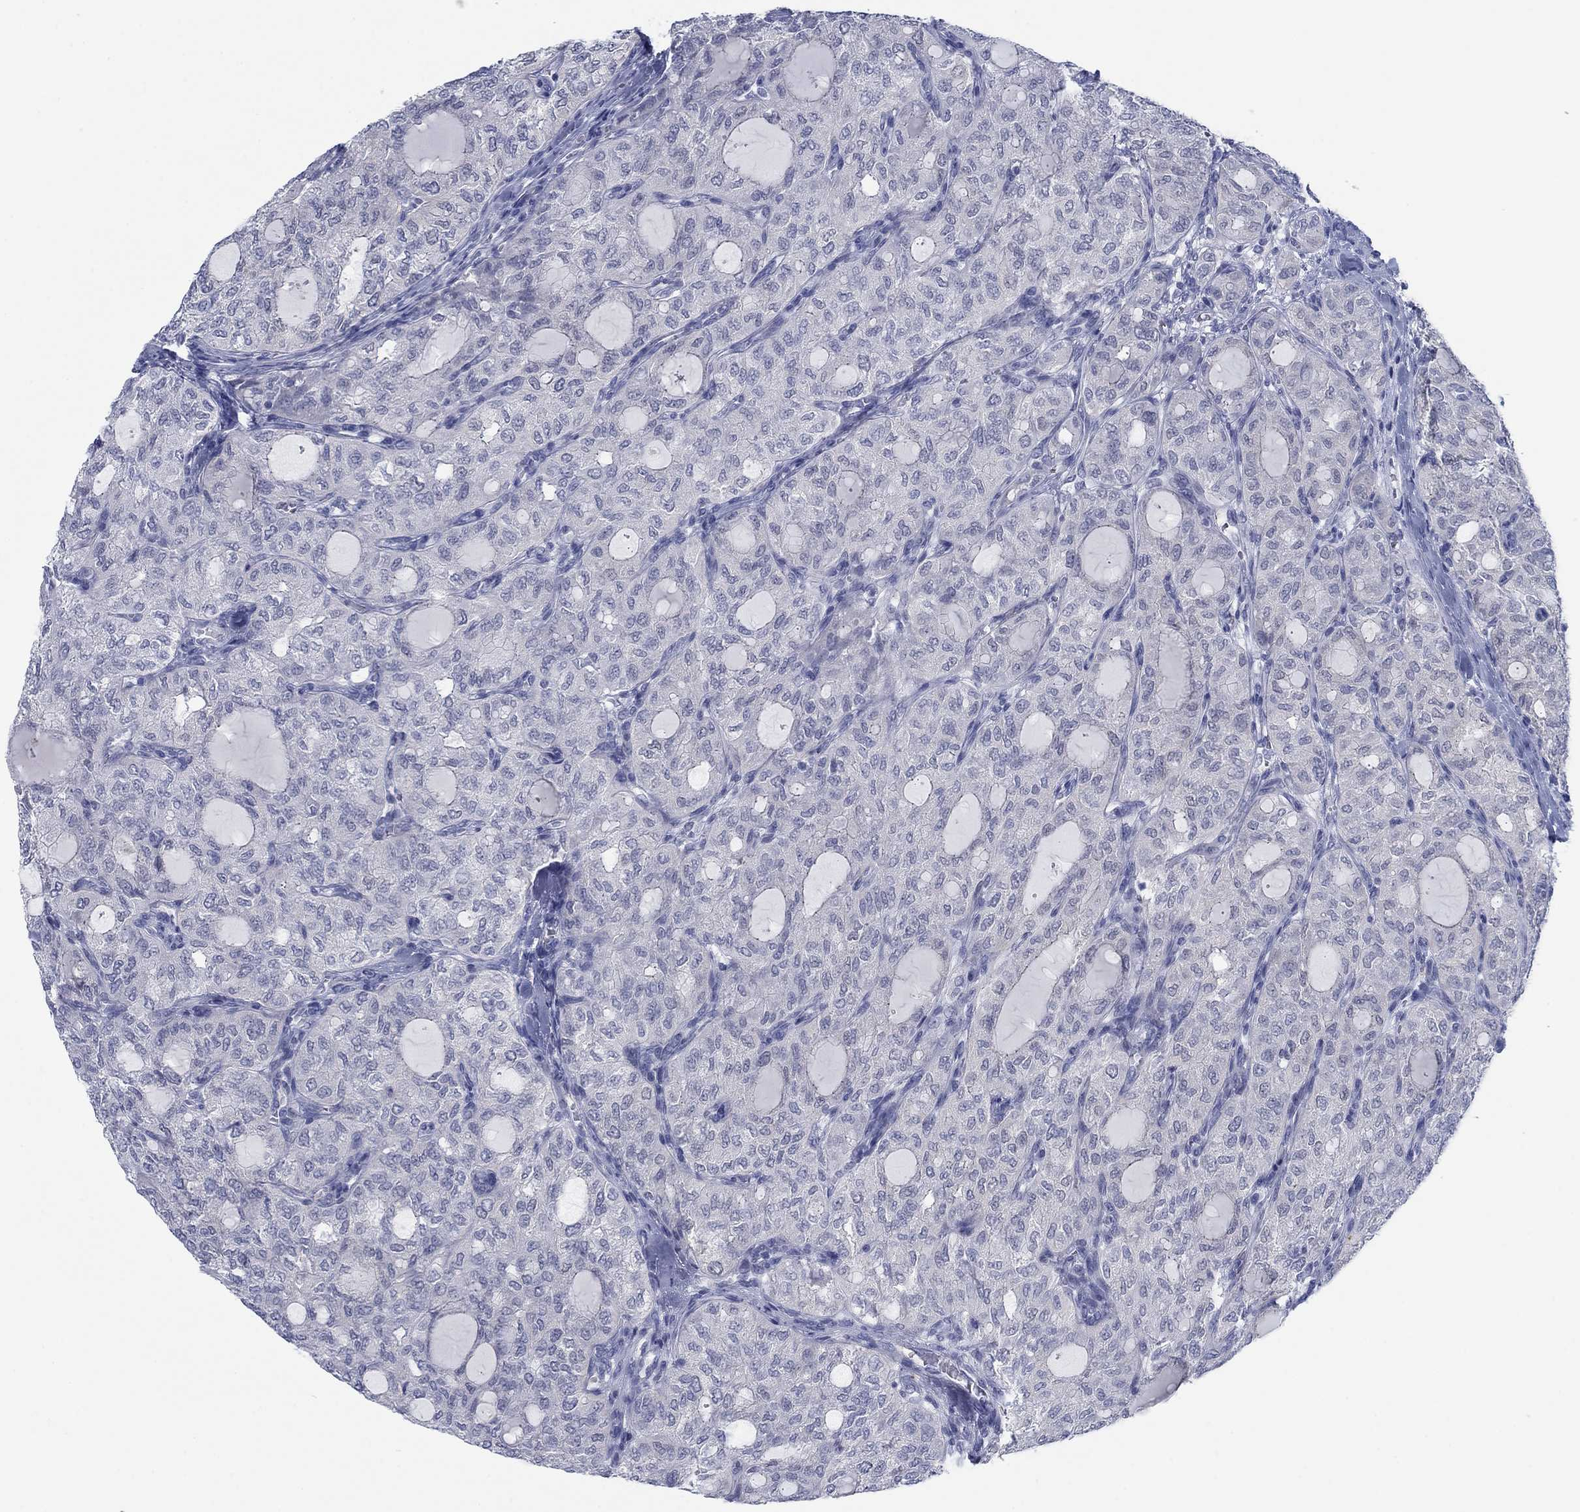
{"staining": {"intensity": "negative", "quantity": "none", "location": "none"}, "tissue": "thyroid cancer", "cell_type": "Tumor cells", "image_type": "cancer", "snomed": [{"axis": "morphology", "description": "Follicular adenoma carcinoma, NOS"}, {"axis": "topography", "description": "Thyroid gland"}], "caption": "An immunohistochemistry histopathology image of thyroid cancer is shown. There is no staining in tumor cells of thyroid cancer.", "gene": "DNAL1", "patient": {"sex": "male", "age": 75}}